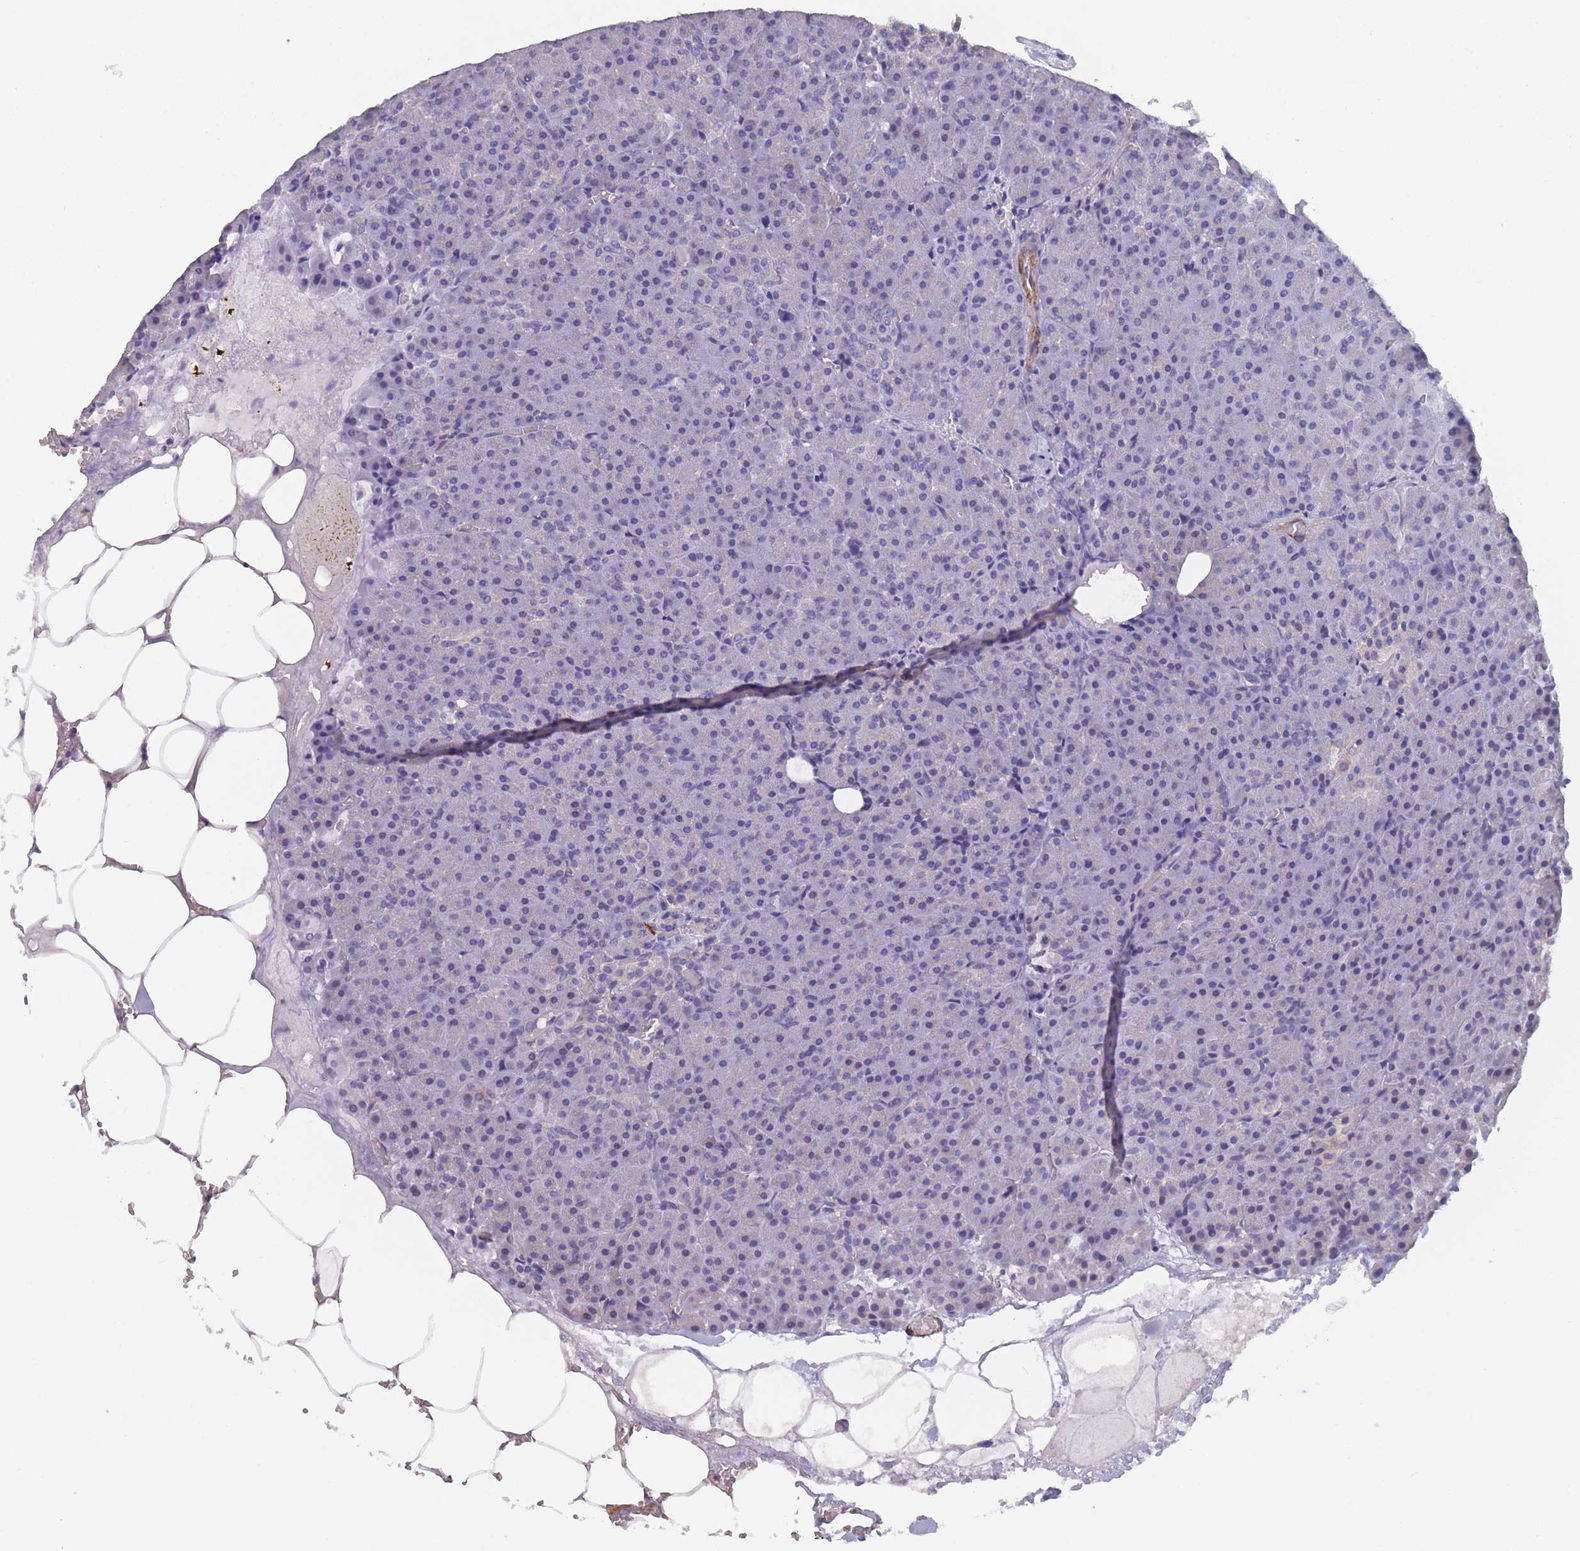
{"staining": {"intensity": "negative", "quantity": "none", "location": "none"}, "tissue": "pancreas", "cell_type": "Exocrine glandular cells", "image_type": "normal", "snomed": [{"axis": "morphology", "description": "Normal tissue, NOS"}, {"axis": "topography", "description": "Pancreas"}], "caption": "Immunohistochemical staining of benign pancreas reveals no significant staining in exocrine glandular cells. (Brightfield microscopy of DAB IHC at high magnification).", "gene": "TOMM40L", "patient": {"sex": "female", "age": 74}}